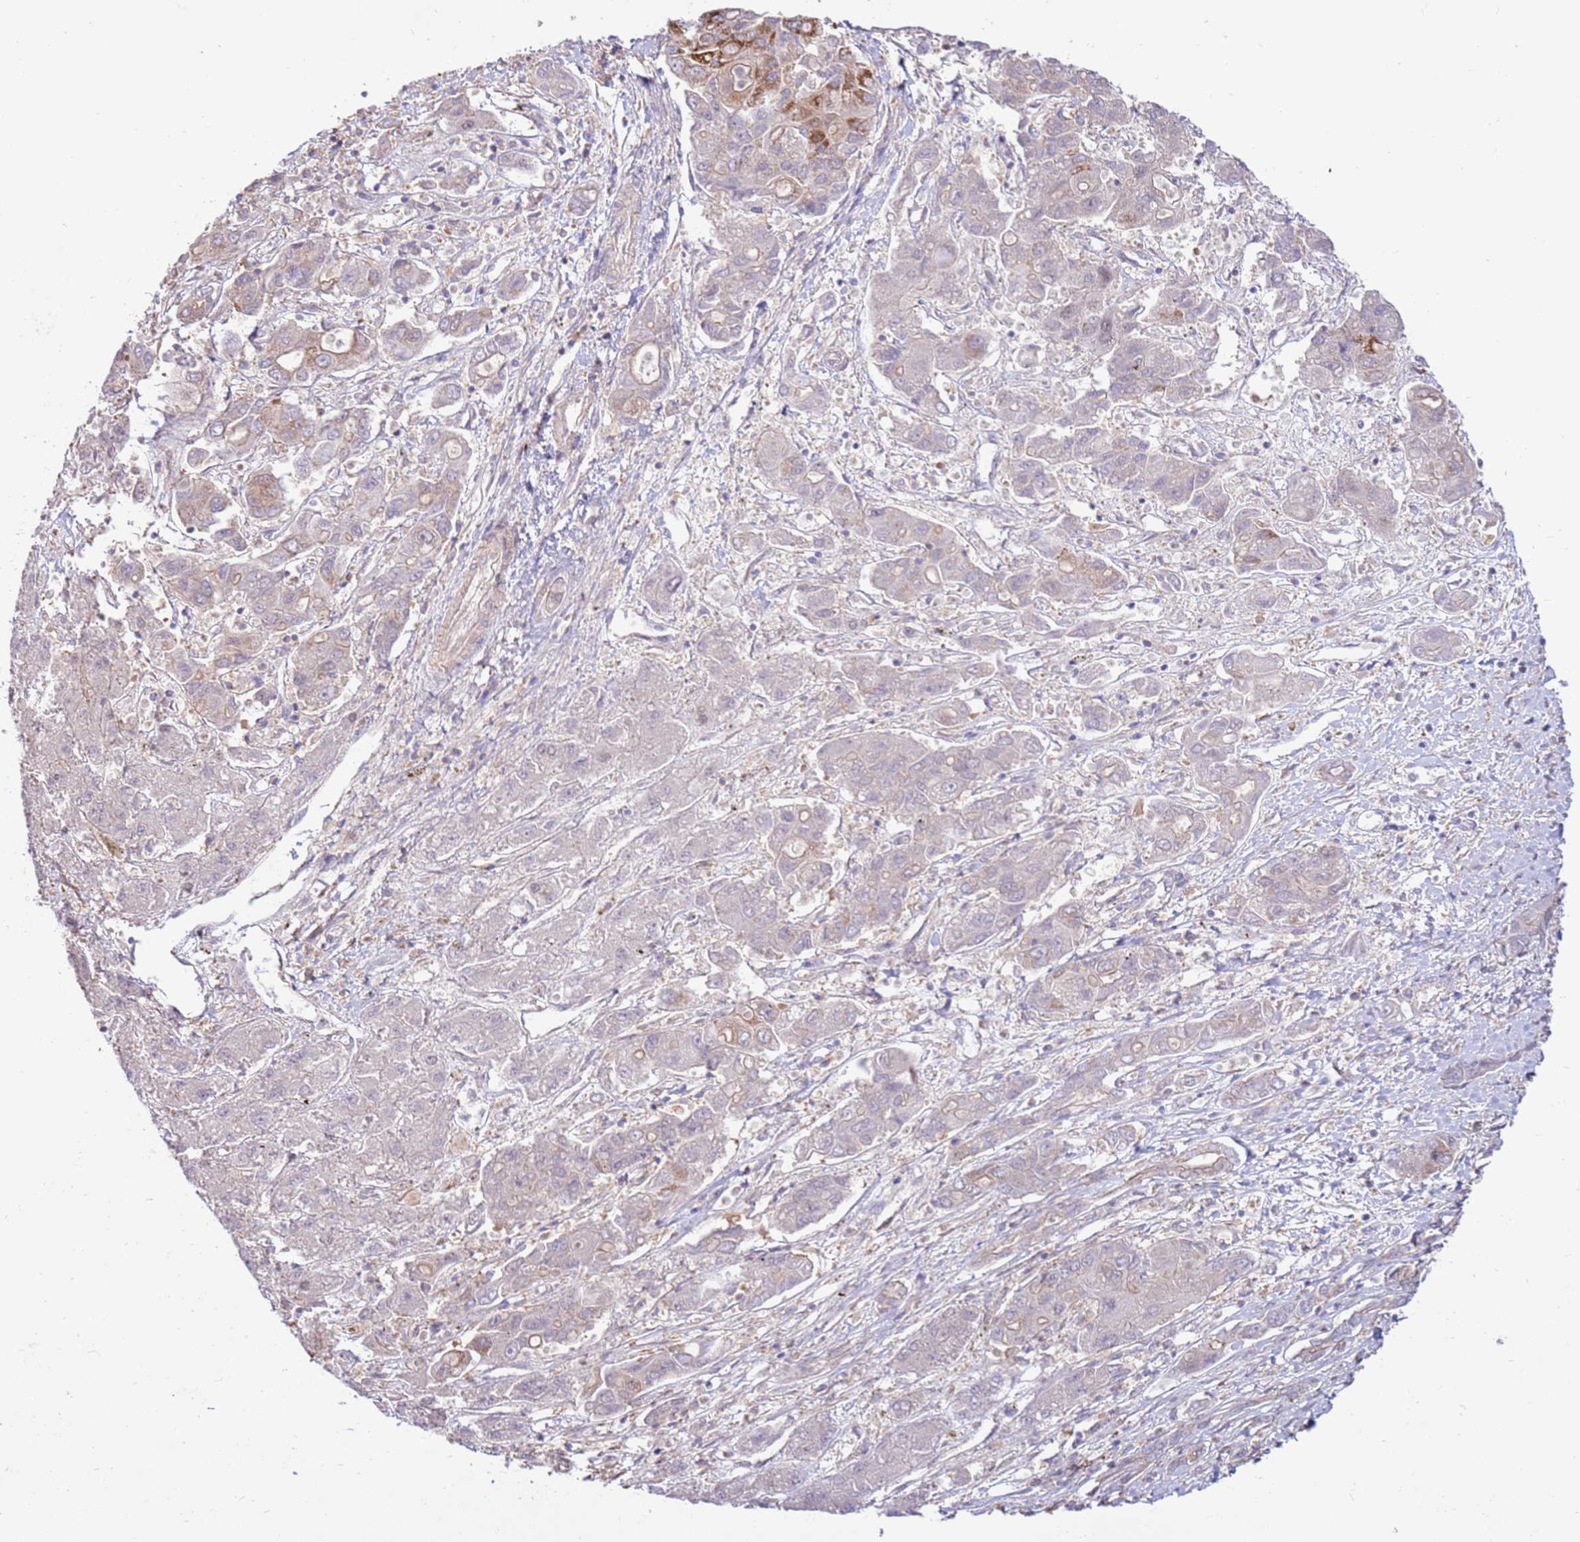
{"staining": {"intensity": "moderate", "quantity": "<25%", "location": "cytoplasmic/membranous"}, "tissue": "liver cancer", "cell_type": "Tumor cells", "image_type": "cancer", "snomed": [{"axis": "morphology", "description": "Cholangiocarcinoma"}, {"axis": "topography", "description": "Liver"}], "caption": "Human liver cholangiocarcinoma stained for a protein (brown) displays moderate cytoplasmic/membranous positive expression in approximately <25% of tumor cells.", "gene": "EVA1B", "patient": {"sex": "male", "age": 67}}